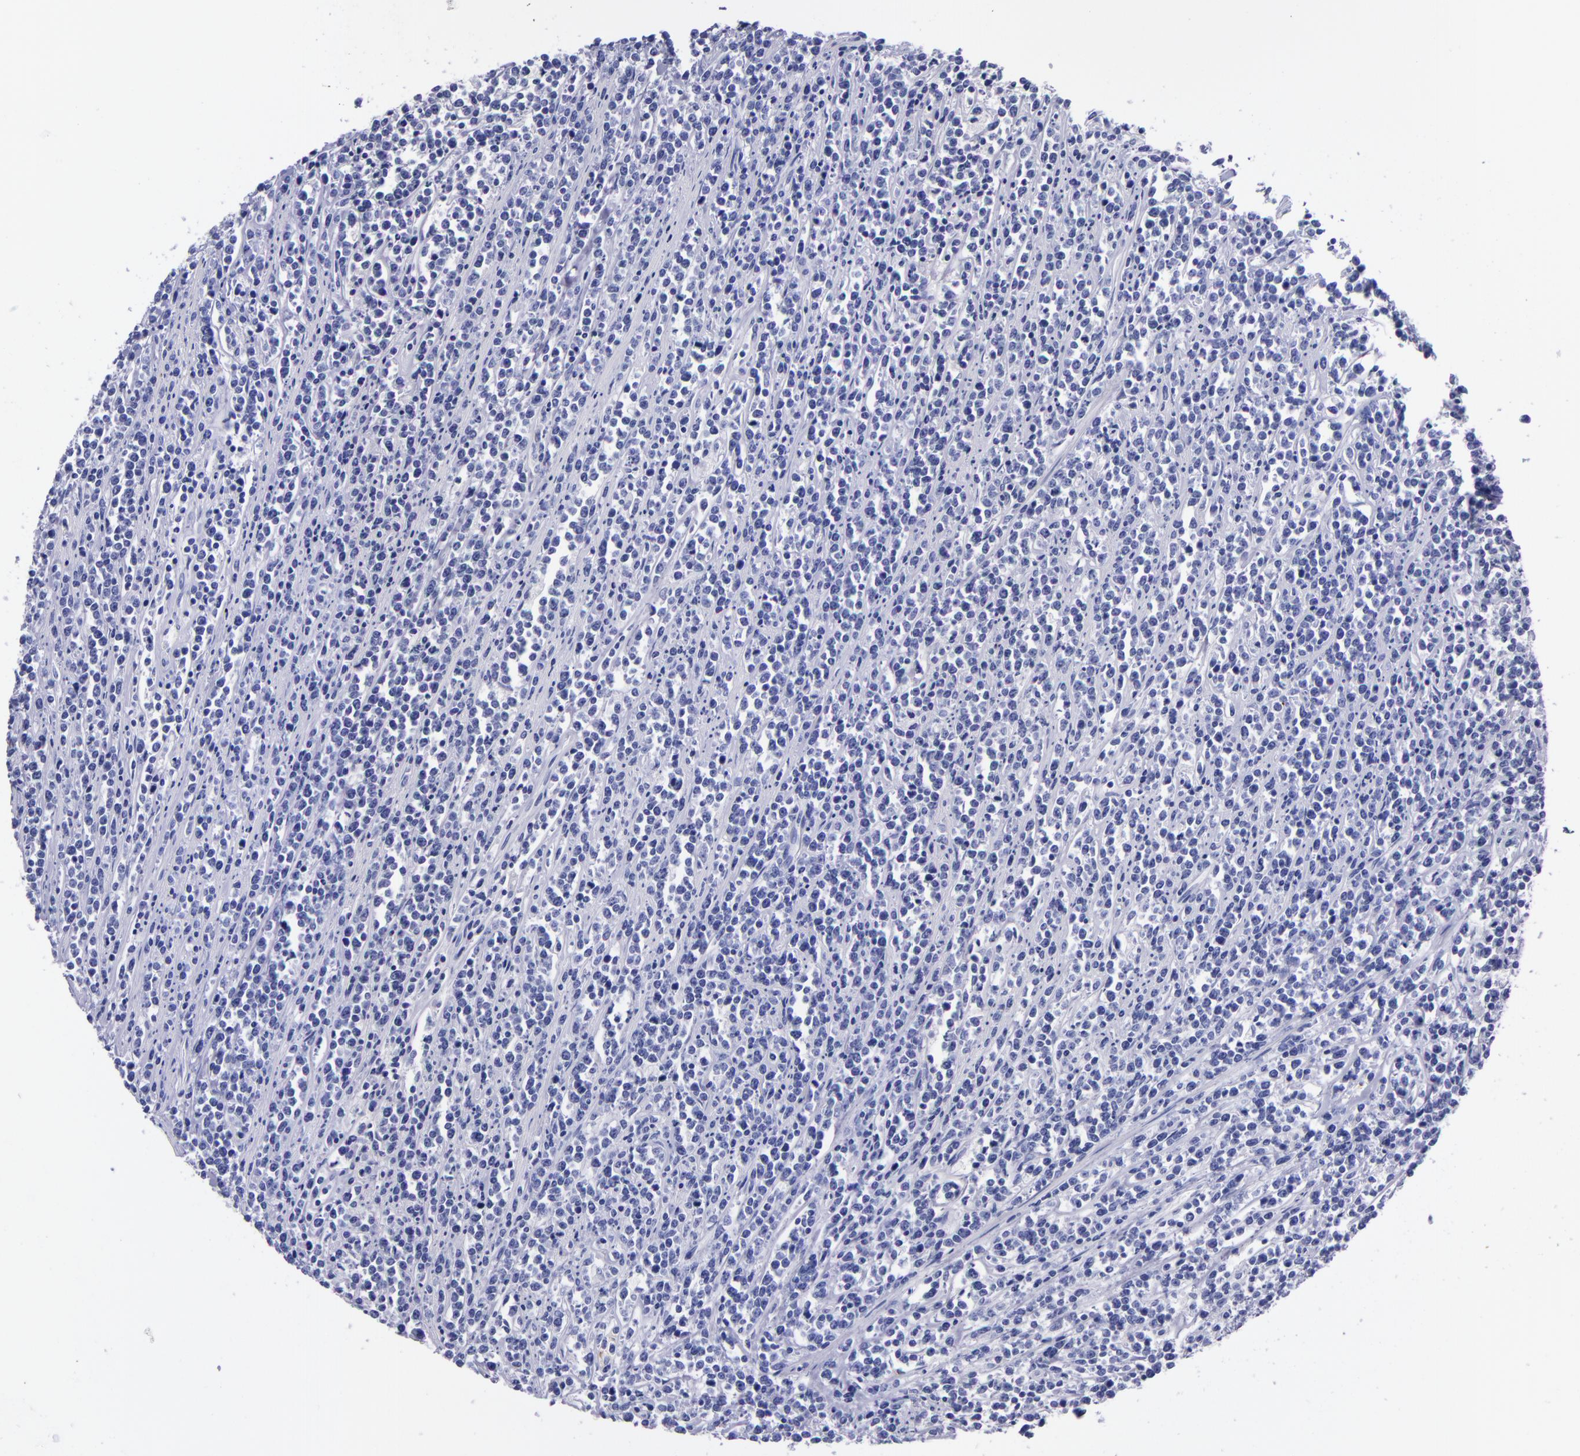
{"staining": {"intensity": "negative", "quantity": "none", "location": "none"}, "tissue": "lymphoma", "cell_type": "Tumor cells", "image_type": "cancer", "snomed": [{"axis": "morphology", "description": "Malignant lymphoma, non-Hodgkin's type, High grade"}, {"axis": "topography", "description": "Small intestine"}, {"axis": "topography", "description": "Colon"}], "caption": "Immunohistochemistry photomicrograph of lymphoma stained for a protein (brown), which shows no expression in tumor cells.", "gene": "SV2A", "patient": {"sex": "male", "age": 8}}